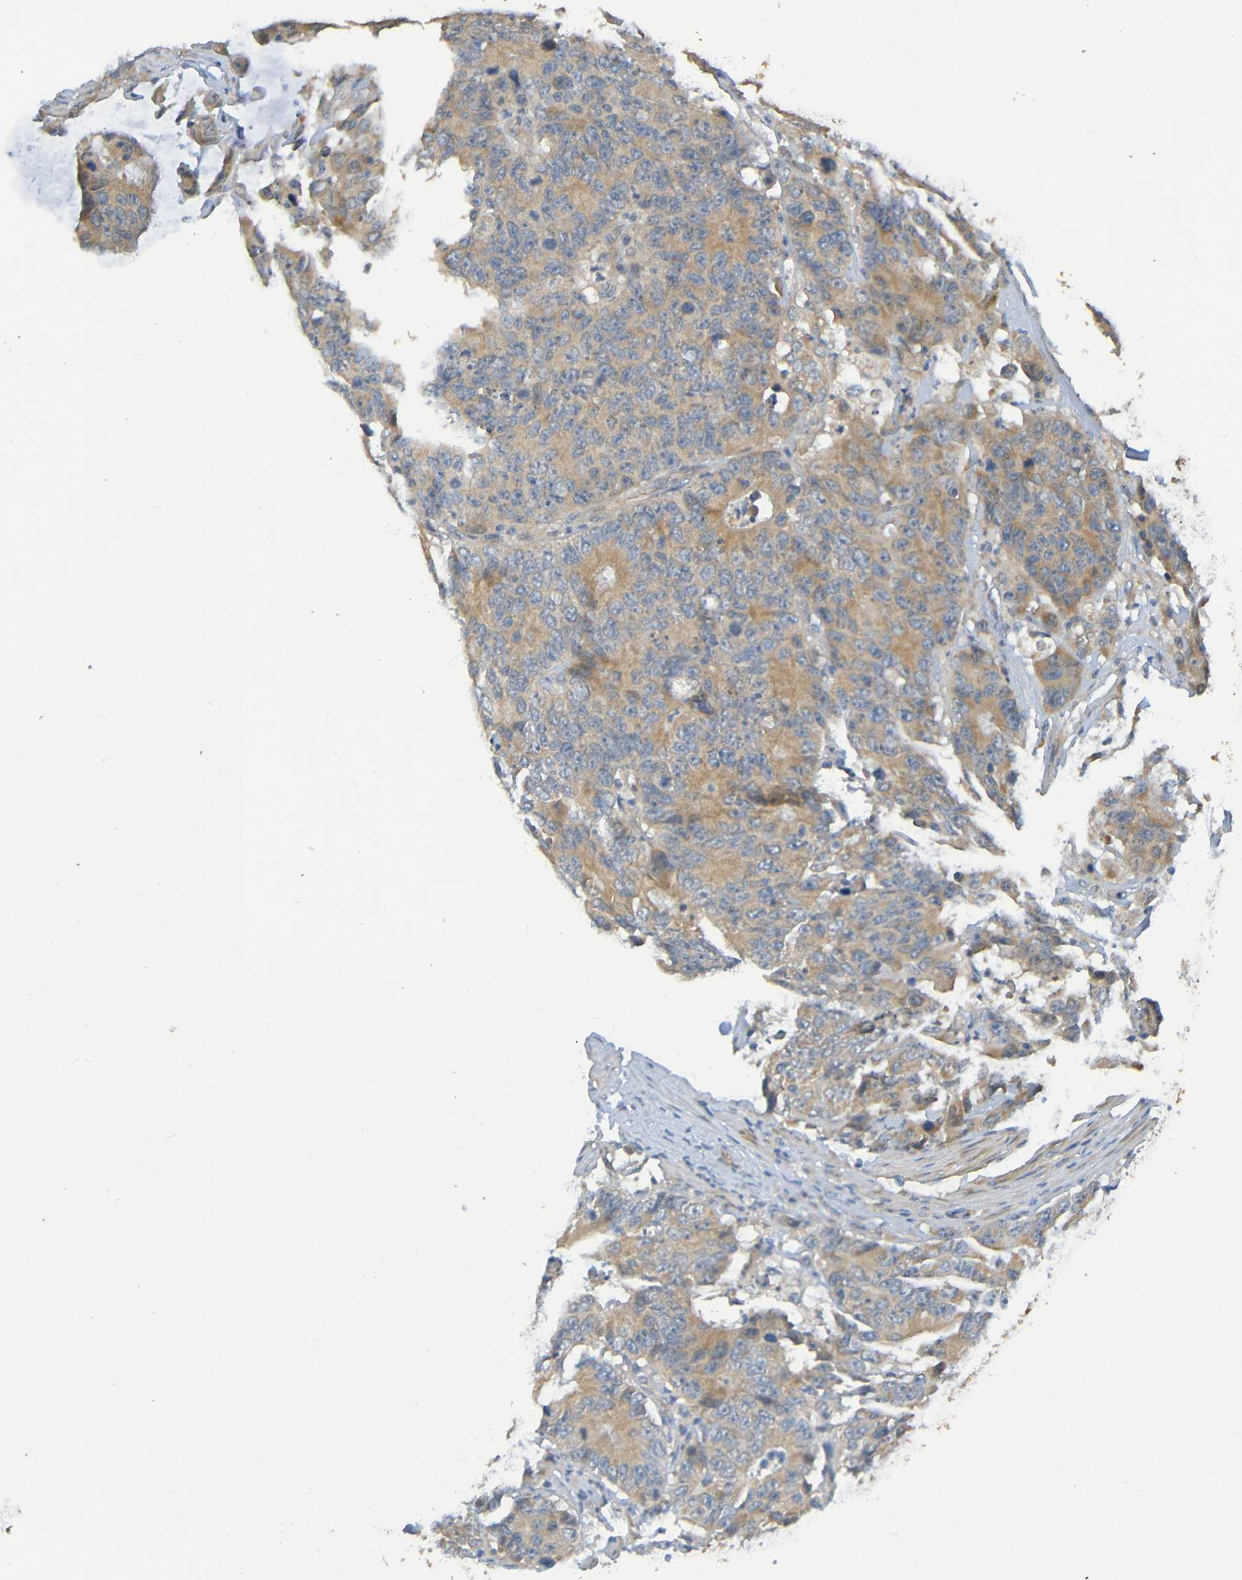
{"staining": {"intensity": "moderate", "quantity": ">75%", "location": "cytoplasmic/membranous"}, "tissue": "colorectal cancer", "cell_type": "Tumor cells", "image_type": "cancer", "snomed": [{"axis": "morphology", "description": "Adenocarcinoma, NOS"}, {"axis": "topography", "description": "Colon"}], "caption": "Immunohistochemical staining of human colorectal adenocarcinoma demonstrates moderate cytoplasmic/membranous protein staining in approximately >75% of tumor cells.", "gene": "CYP4F2", "patient": {"sex": "female", "age": 86}}